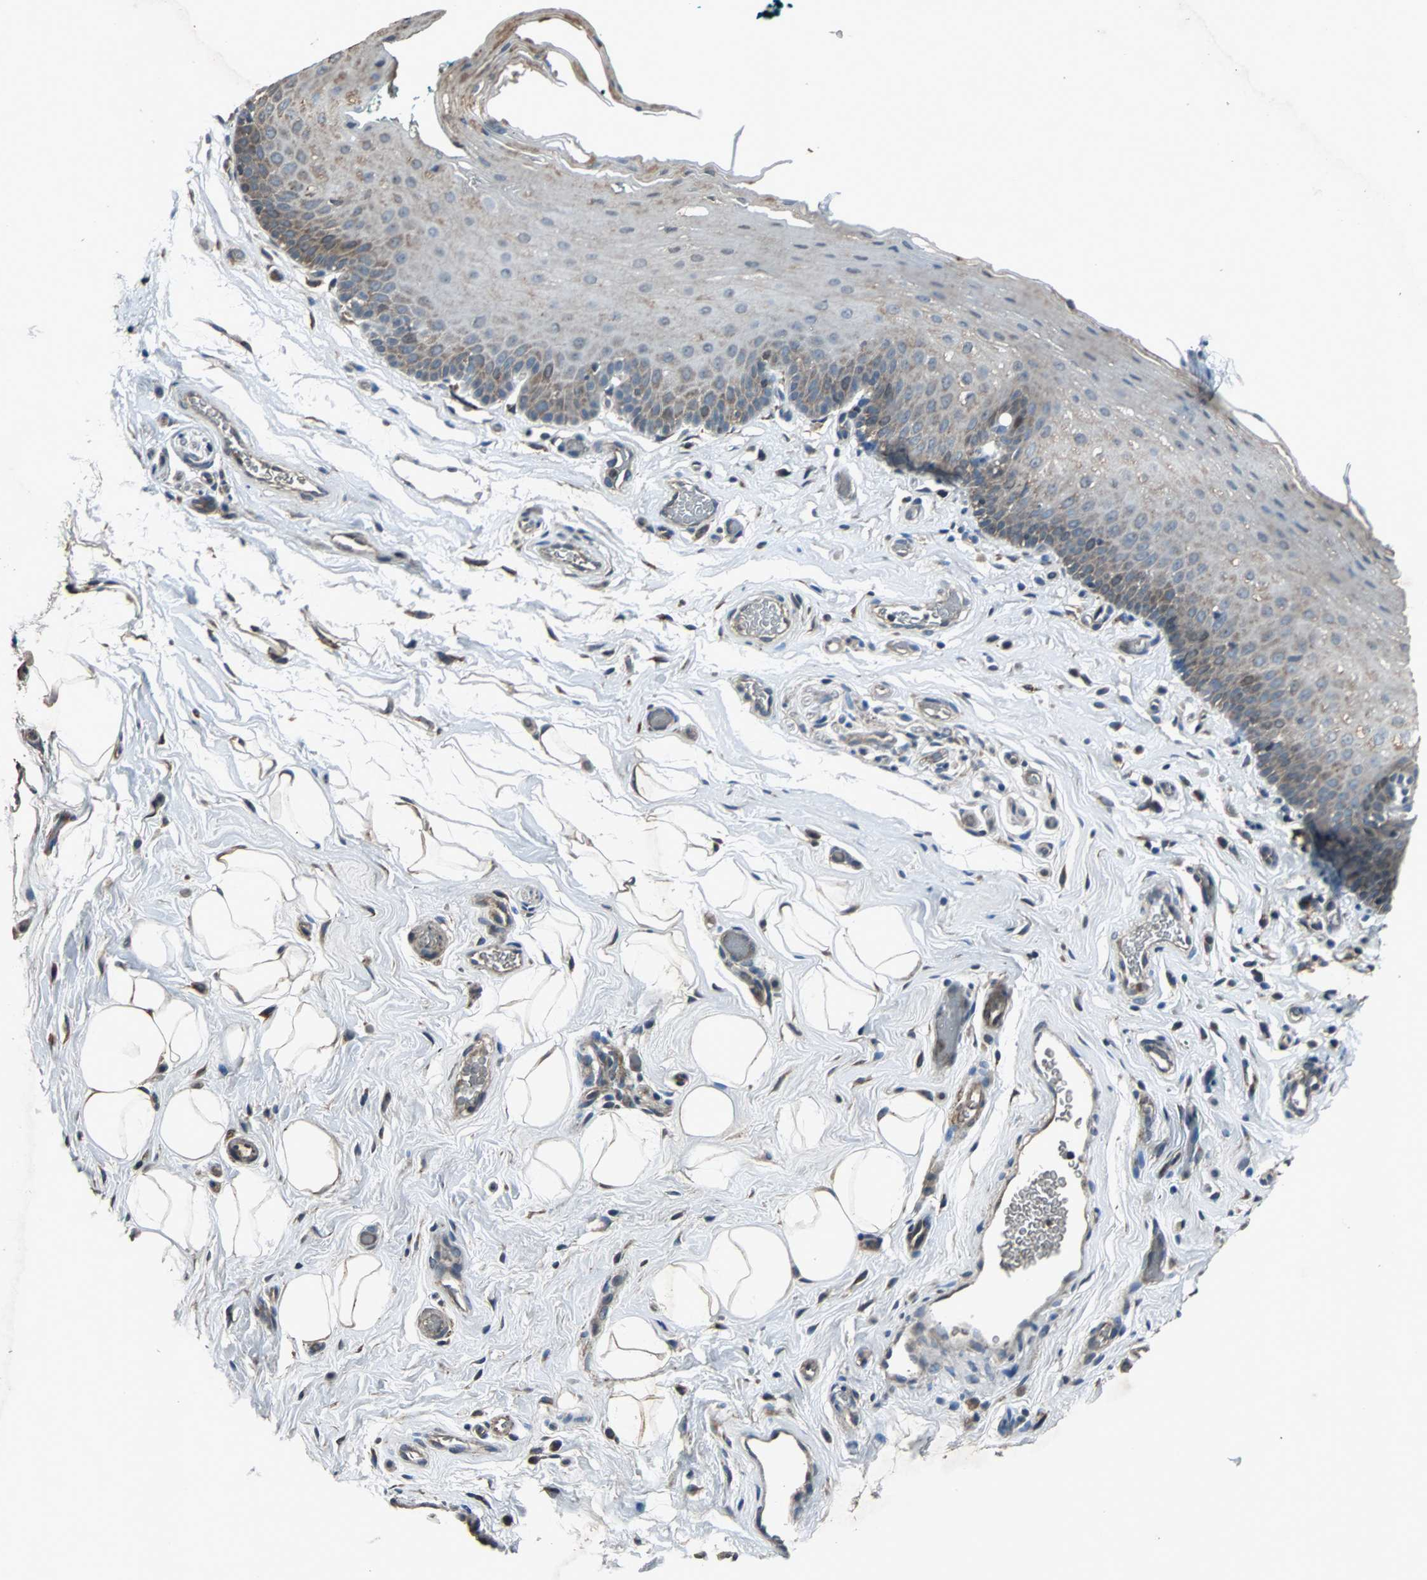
{"staining": {"intensity": "weak", "quantity": ">75%", "location": "cytoplasmic/membranous"}, "tissue": "nasopharynx", "cell_type": "Respiratory epithelial cells", "image_type": "normal", "snomed": [{"axis": "morphology", "description": "Normal tissue, NOS"}, {"axis": "topography", "description": "Nasopharynx"}], "caption": "DAB (3,3'-diaminobenzidine) immunohistochemical staining of normal human nasopharynx shows weak cytoplasmic/membranous protein positivity in approximately >75% of respiratory epithelial cells.", "gene": "SOS1", "patient": {"sex": "male", "age": 56}}